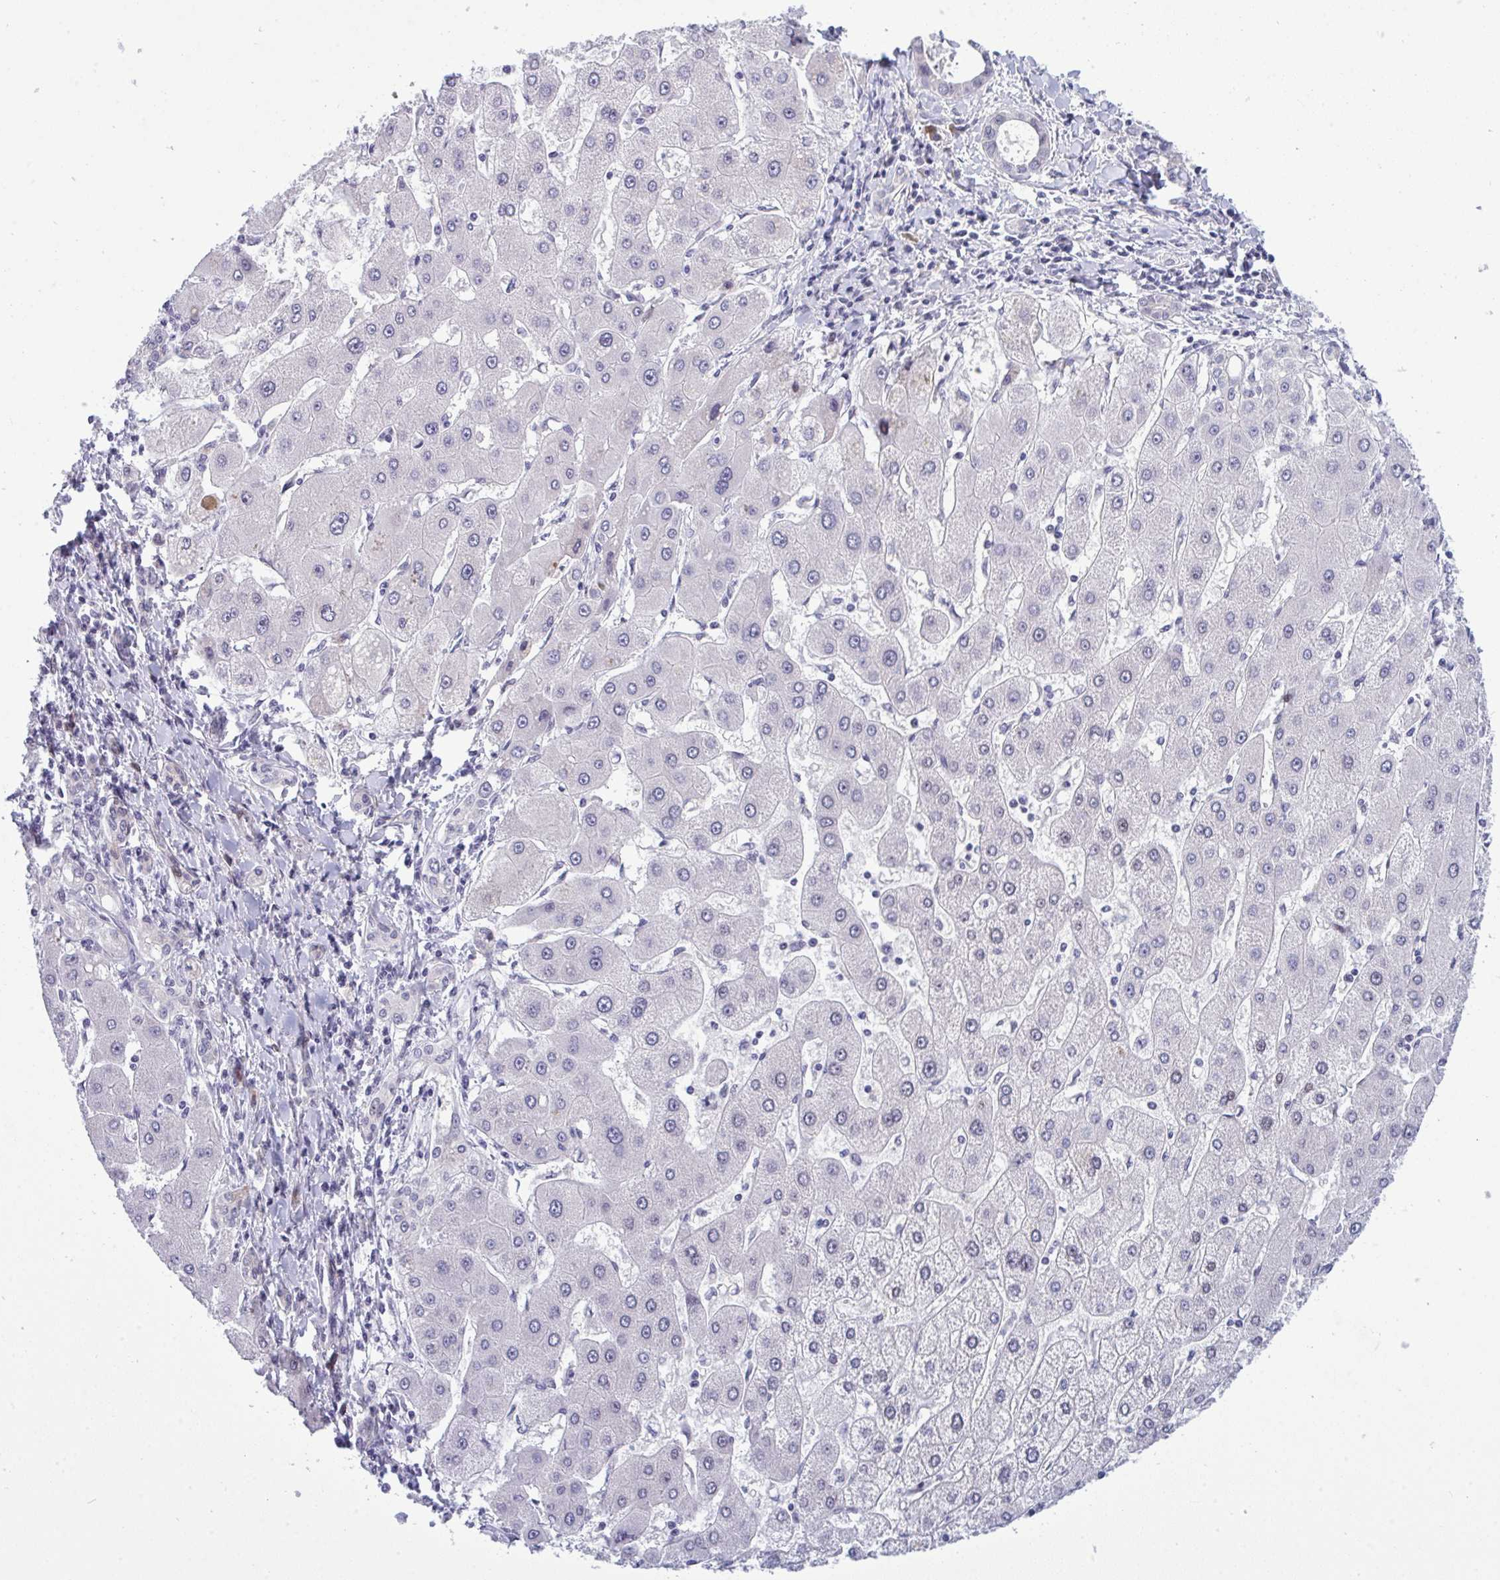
{"staining": {"intensity": "negative", "quantity": "none", "location": "none"}, "tissue": "liver cancer", "cell_type": "Tumor cells", "image_type": "cancer", "snomed": [{"axis": "morphology", "description": "Cholangiocarcinoma"}, {"axis": "topography", "description": "Liver"}], "caption": "There is no significant staining in tumor cells of liver cholangiocarcinoma.", "gene": "TAB1", "patient": {"sex": "male", "age": 66}}